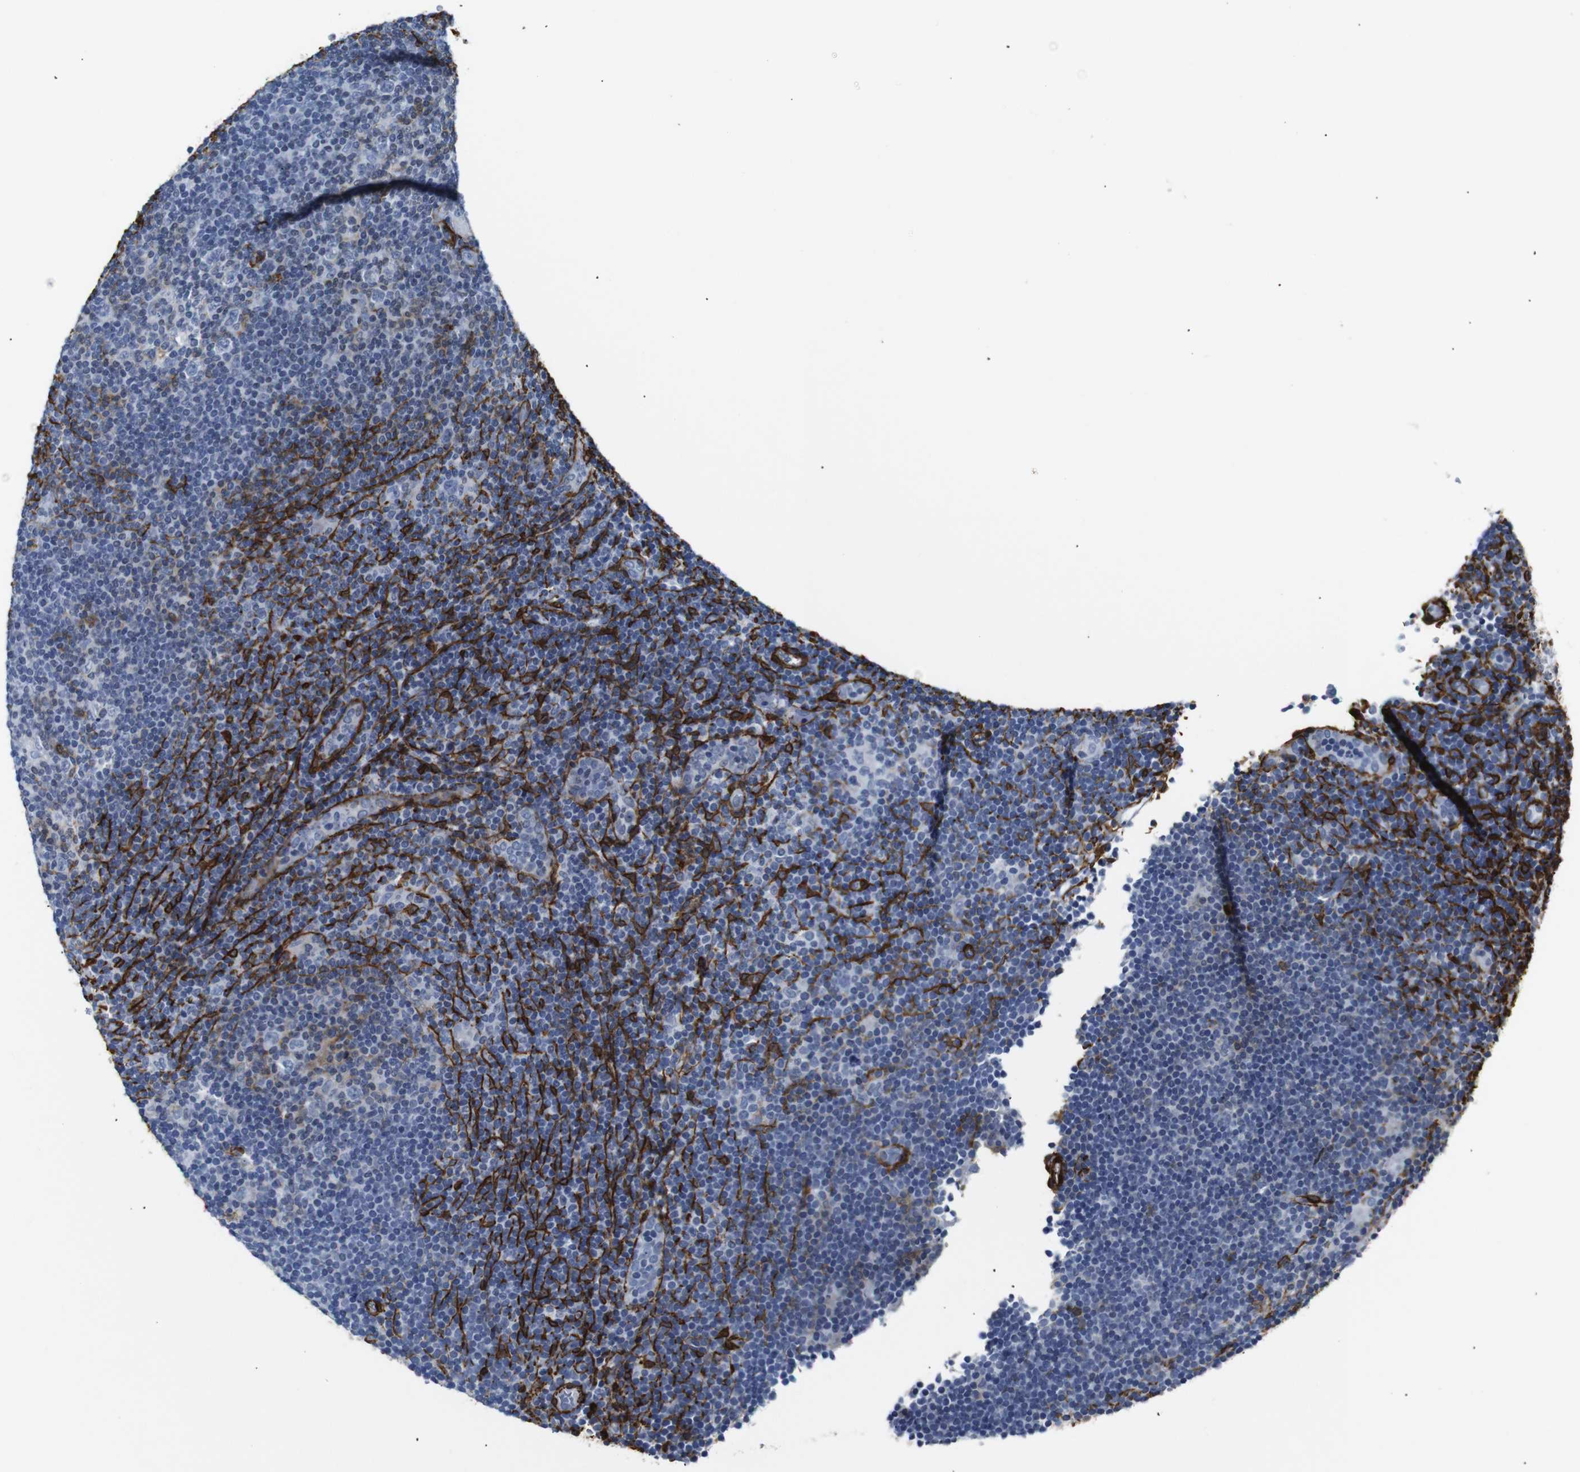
{"staining": {"intensity": "negative", "quantity": "none", "location": "none"}, "tissue": "lymphoma", "cell_type": "Tumor cells", "image_type": "cancer", "snomed": [{"axis": "morphology", "description": "Hodgkin's disease, NOS"}, {"axis": "topography", "description": "Lymph node"}], "caption": "Hodgkin's disease was stained to show a protein in brown. There is no significant staining in tumor cells.", "gene": "ACTA2", "patient": {"sex": "female", "age": 57}}